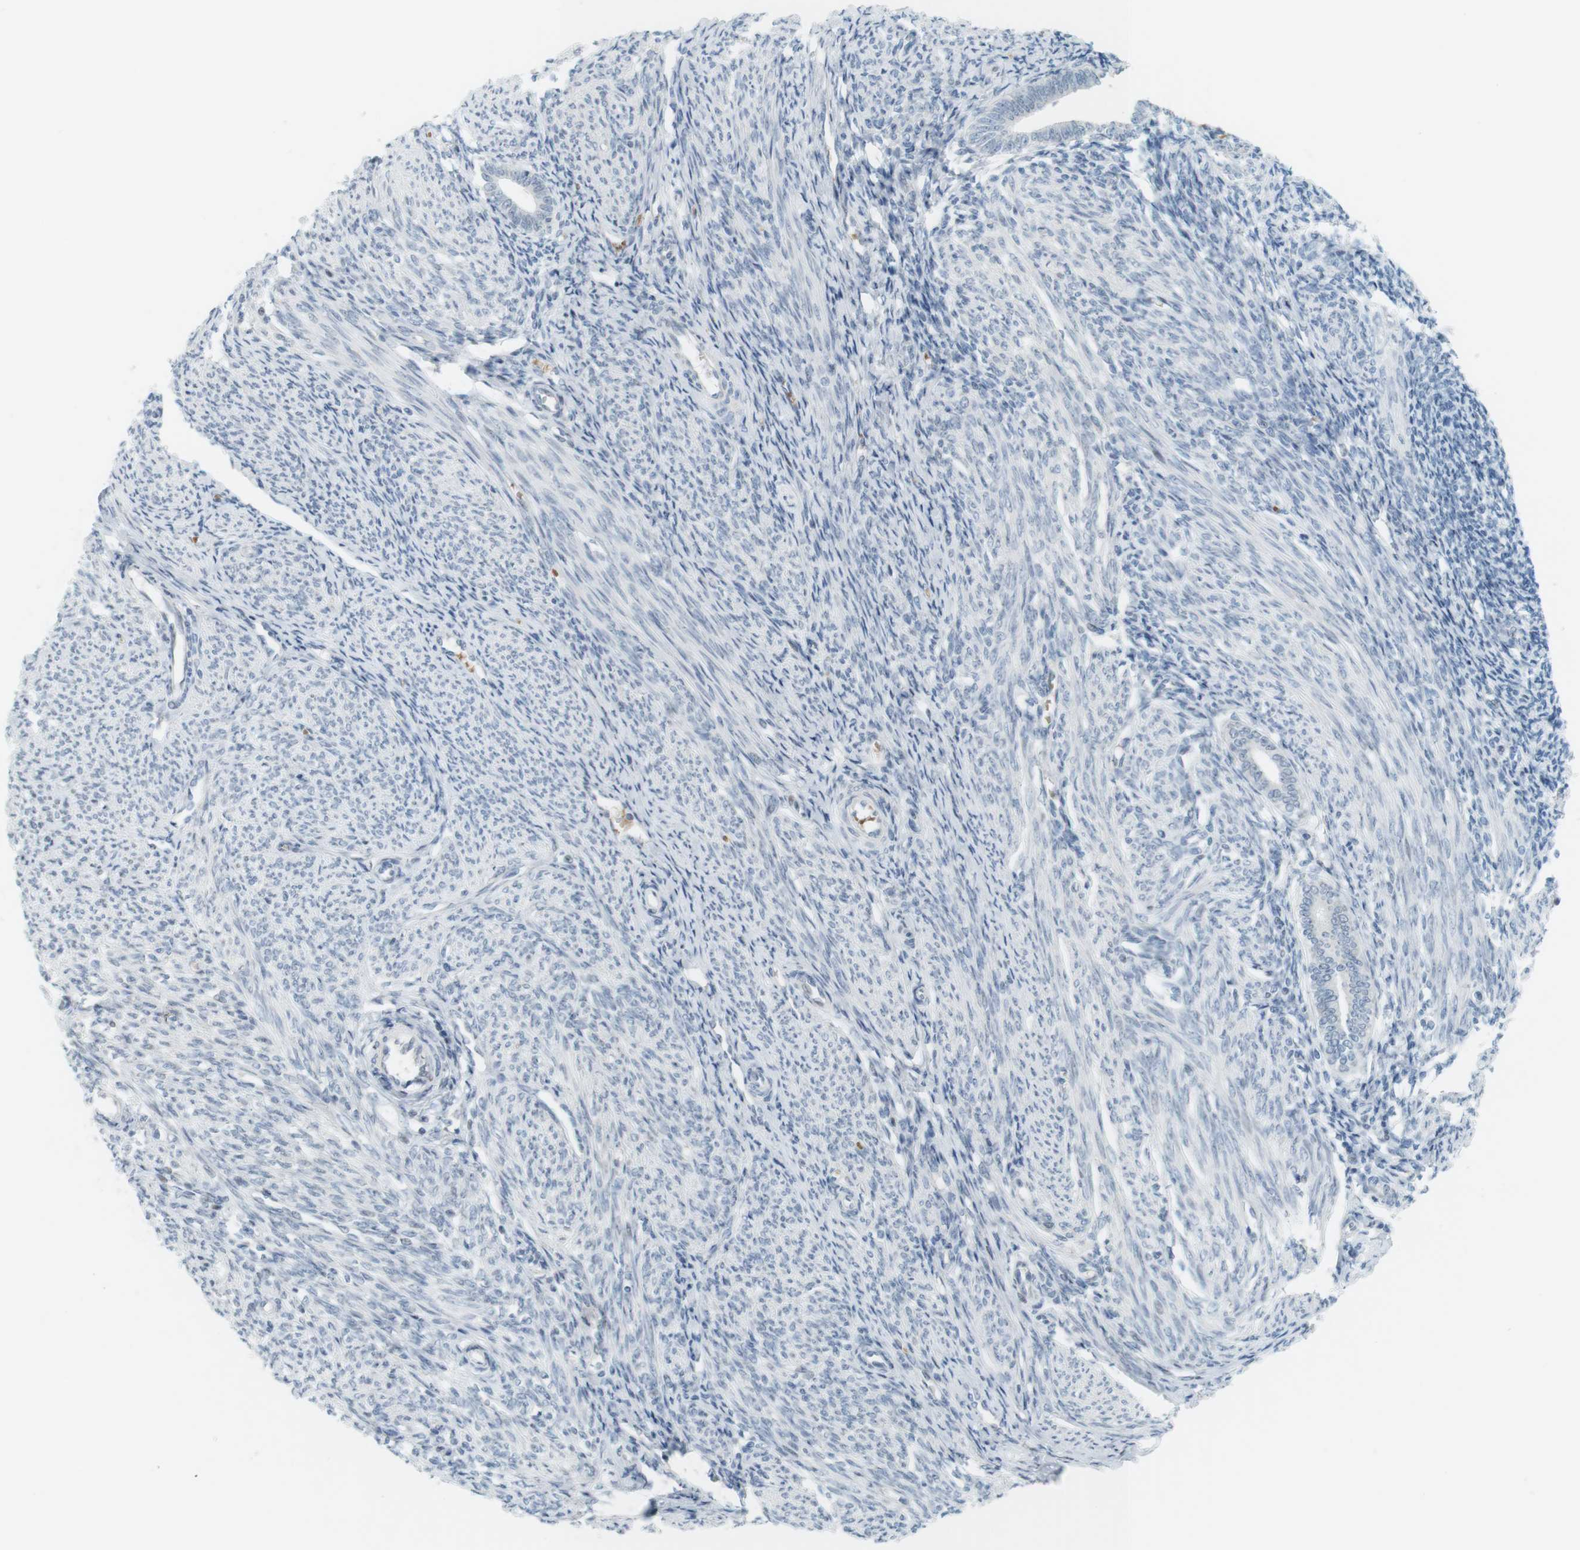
{"staining": {"intensity": "weak", "quantity": "<25%", "location": "nuclear"}, "tissue": "endometrium", "cell_type": "Cells in endometrial stroma", "image_type": "normal", "snomed": [{"axis": "morphology", "description": "Normal tissue, NOS"}, {"axis": "topography", "description": "Endometrium"}], "caption": "Immunohistochemistry (IHC) of unremarkable endometrium shows no staining in cells in endometrial stroma.", "gene": "DMC1", "patient": {"sex": "female", "age": 57}}